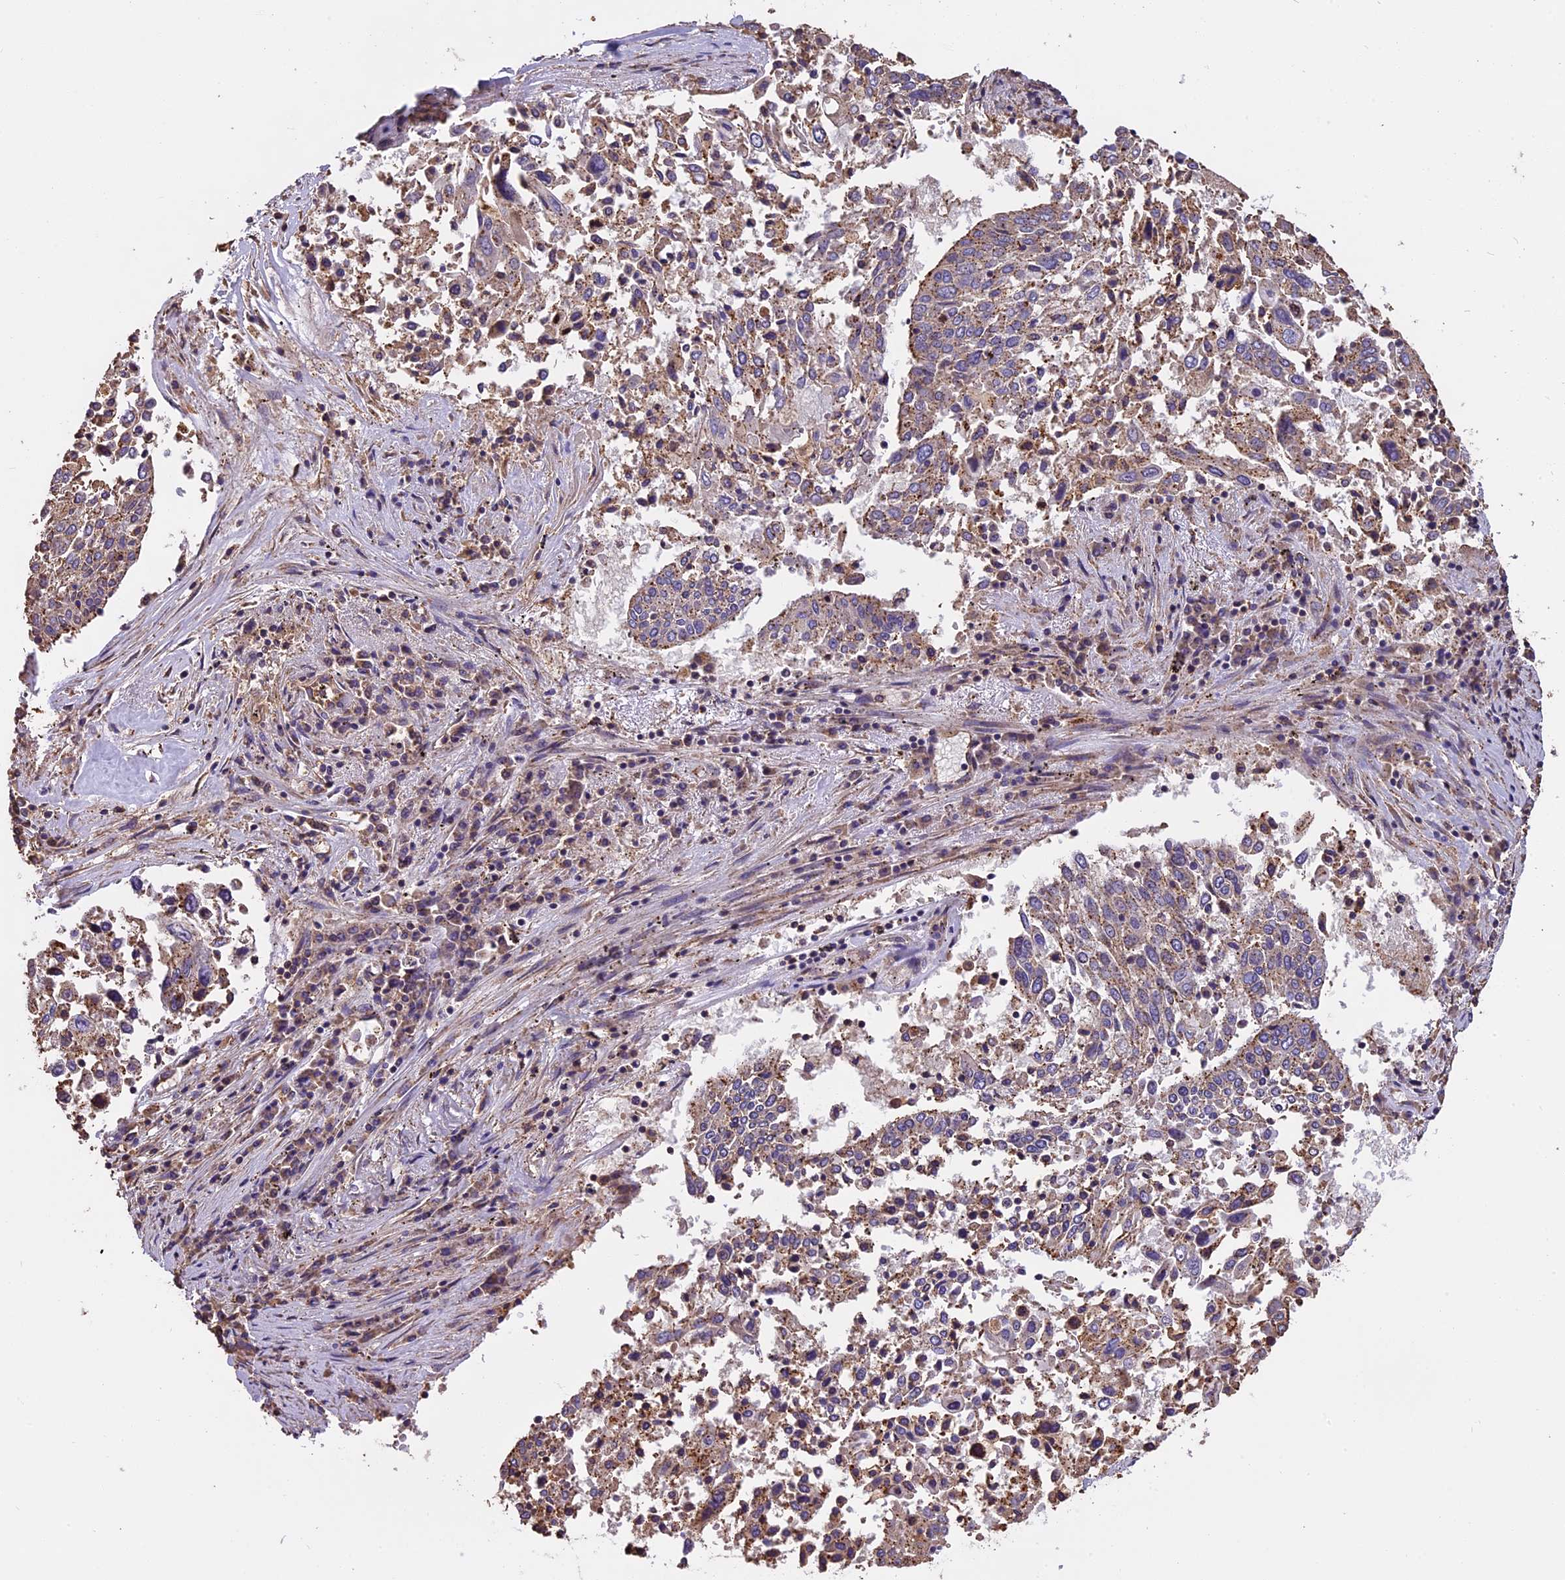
{"staining": {"intensity": "weak", "quantity": "25%-75%", "location": "cytoplasmic/membranous"}, "tissue": "lung cancer", "cell_type": "Tumor cells", "image_type": "cancer", "snomed": [{"axis": "morphology", "description": "Squamous cell carcinoma, NOS"}, {"axis": "topography", "description": "Lung"}], "caption": "Protein analysis of lung squamous cell carcinoma tissue demonstrates weak cytoplasmic/membranous positivity in approximately 25%-75% of tumor cells.", "gene": "CHMP2A", "patient": {"sex": "male", "age": 65}}